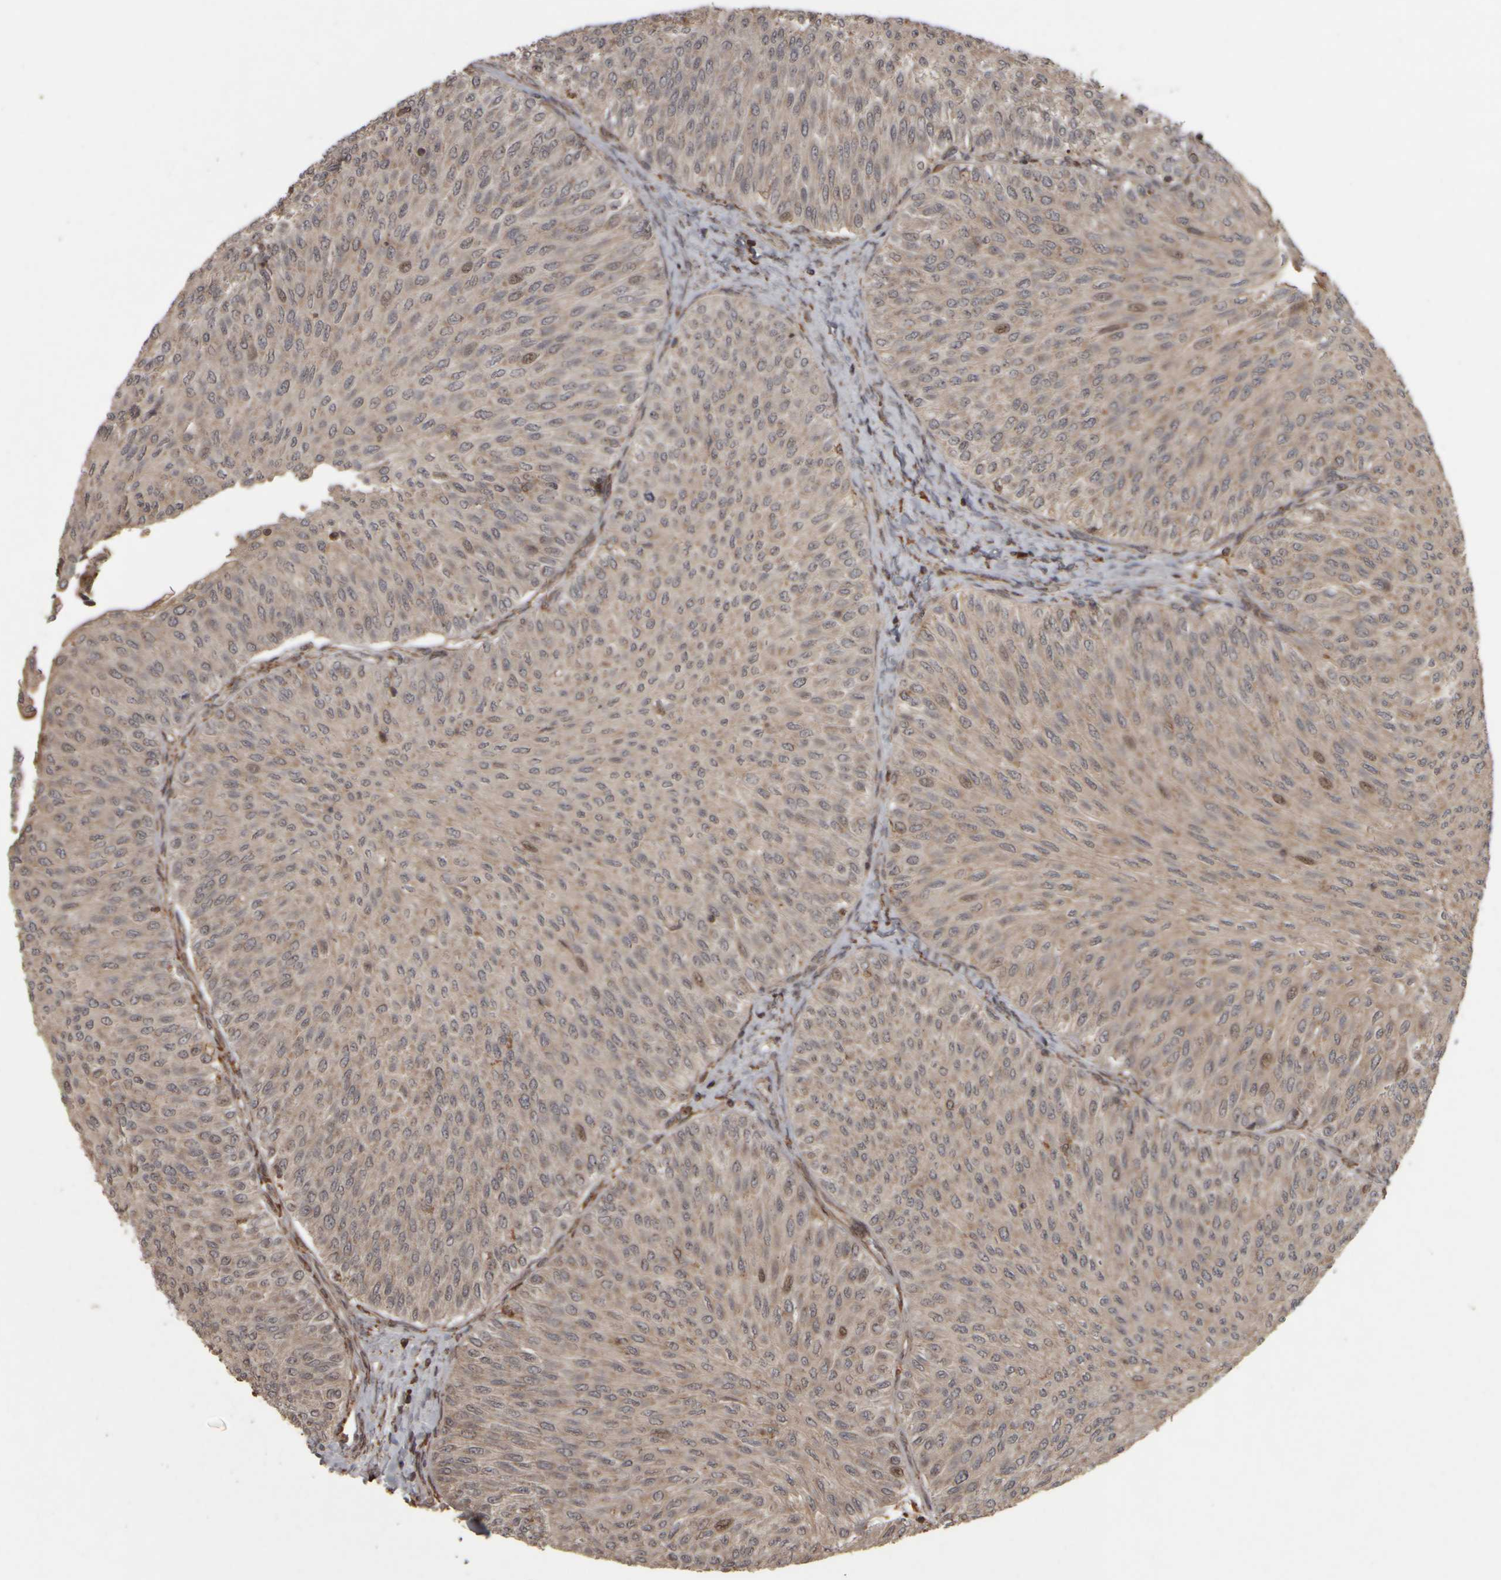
{"staining": {"intensity": "moderate", "quantity": "25%-75%", "location": "cytoplasmic/membranous"}, "tissue": "urothelial cancer", "cell_type": "Tumor cells", "image_type": "cancer", "snomed": [{"axis": "morphology", "description": "Urothelial carcinoma, Low grade"}, {"axis": "topography", "description": "Urinary bladder"}], "caption": "Immunohistochemistry of human low-grade urothelial carcinoma shows medium levels of moderate cytoplasmic/membranous staining in approximately 25%-75% of tumor cells.", "gene": "AGBL3", "patient": {"sex": "male", "age": 78}}